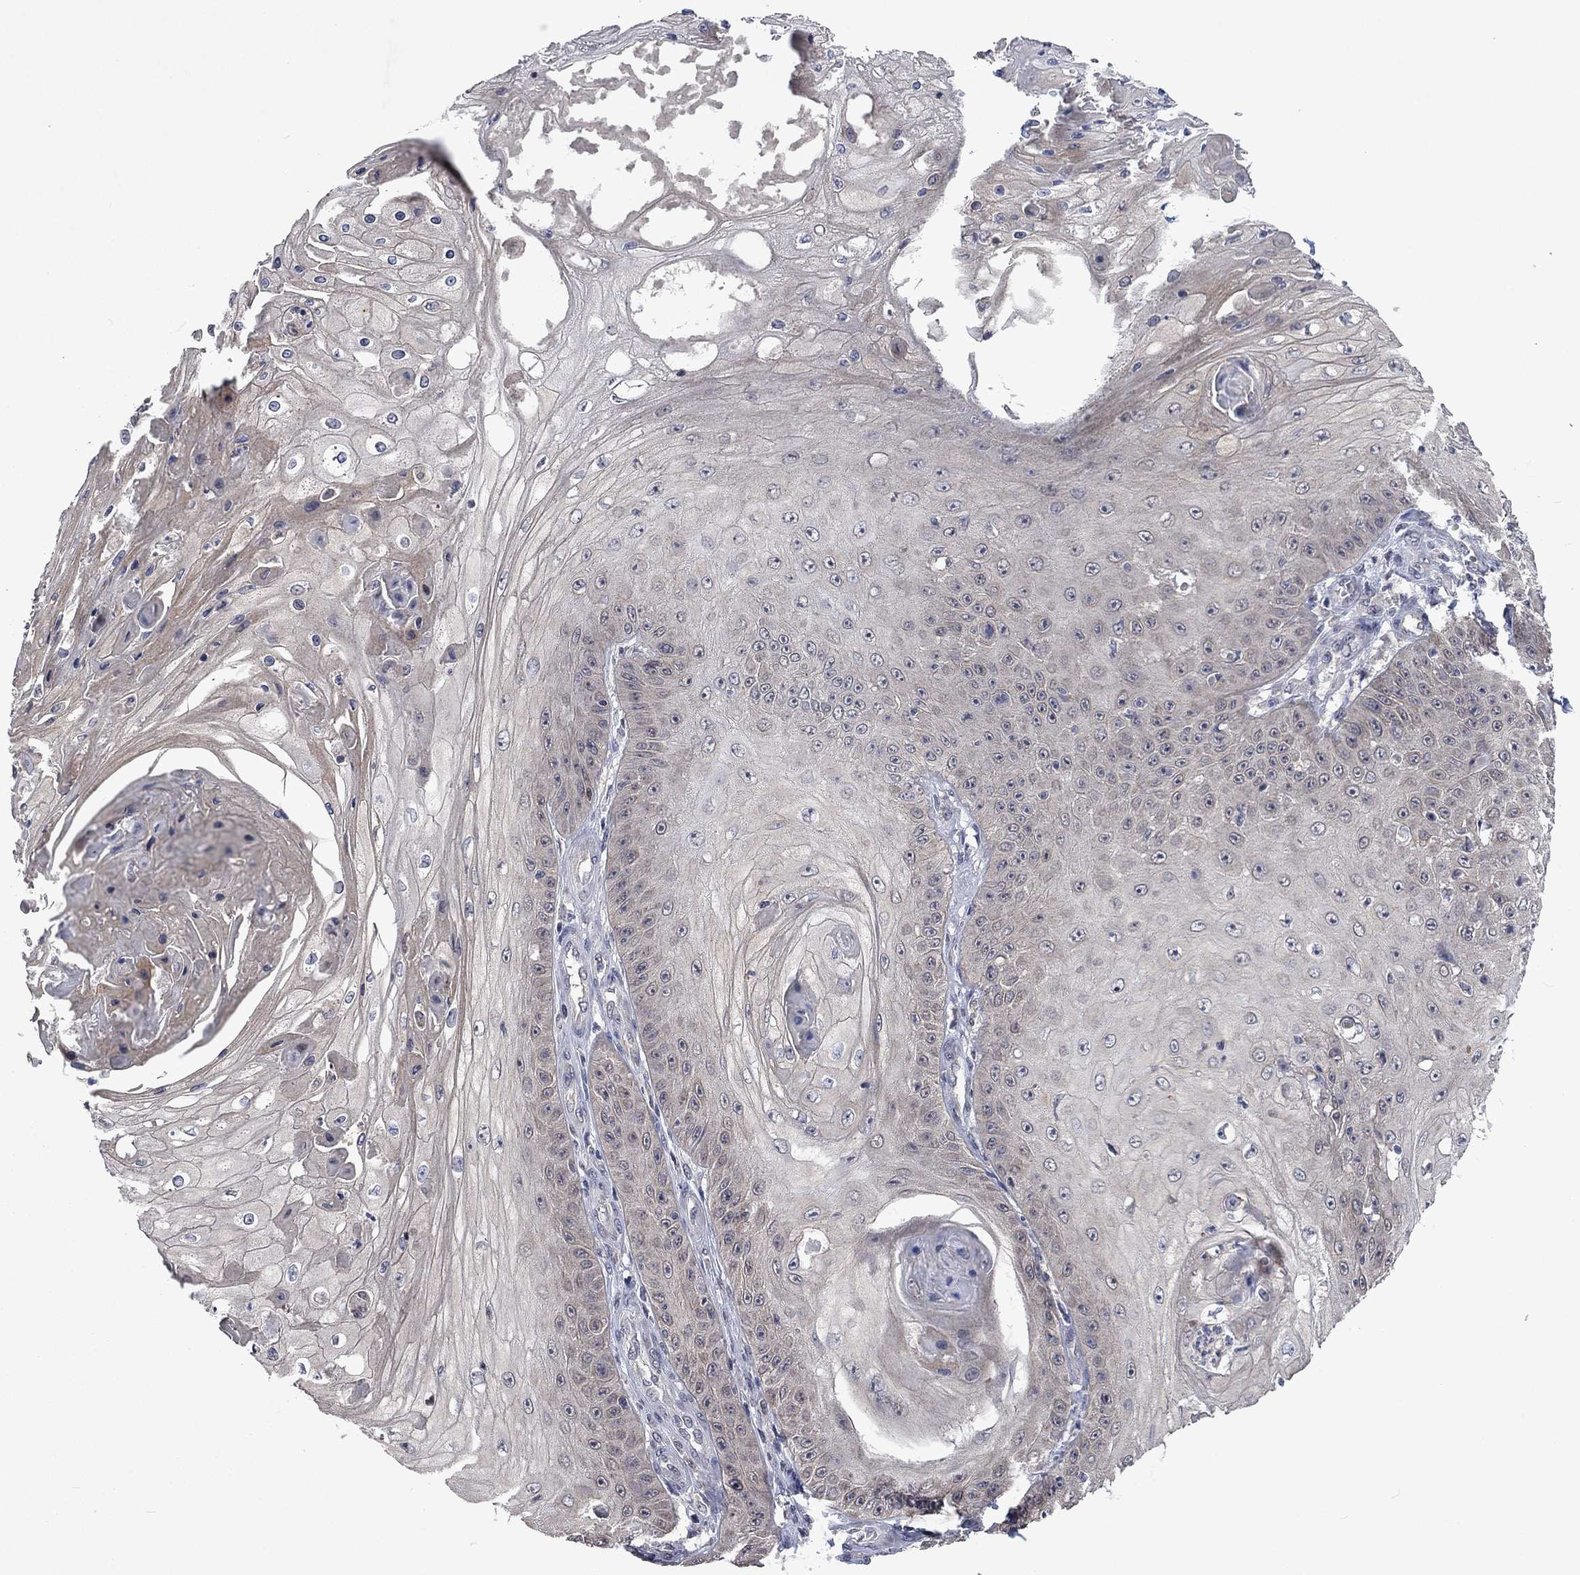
{"staining": {"intensity": "negative", "quantity": "none", "location": "none"}, "tissue": "skin cancer", "cell_type": "Tumor cells", "image_type": "cancer", "snomed": [{"axis": "morphology", "description": "Squamous cell carcinoma, NOS"}, {"axis": "topography", "description": "Skin"}], "caption": "A high-resolution photomicrograph shows IHC staining of skin cancer, which demonstrates no significant expression in tumor cells.", "gene": "PPP1R9A", "patient": {"sex": "male", "age": 70}}